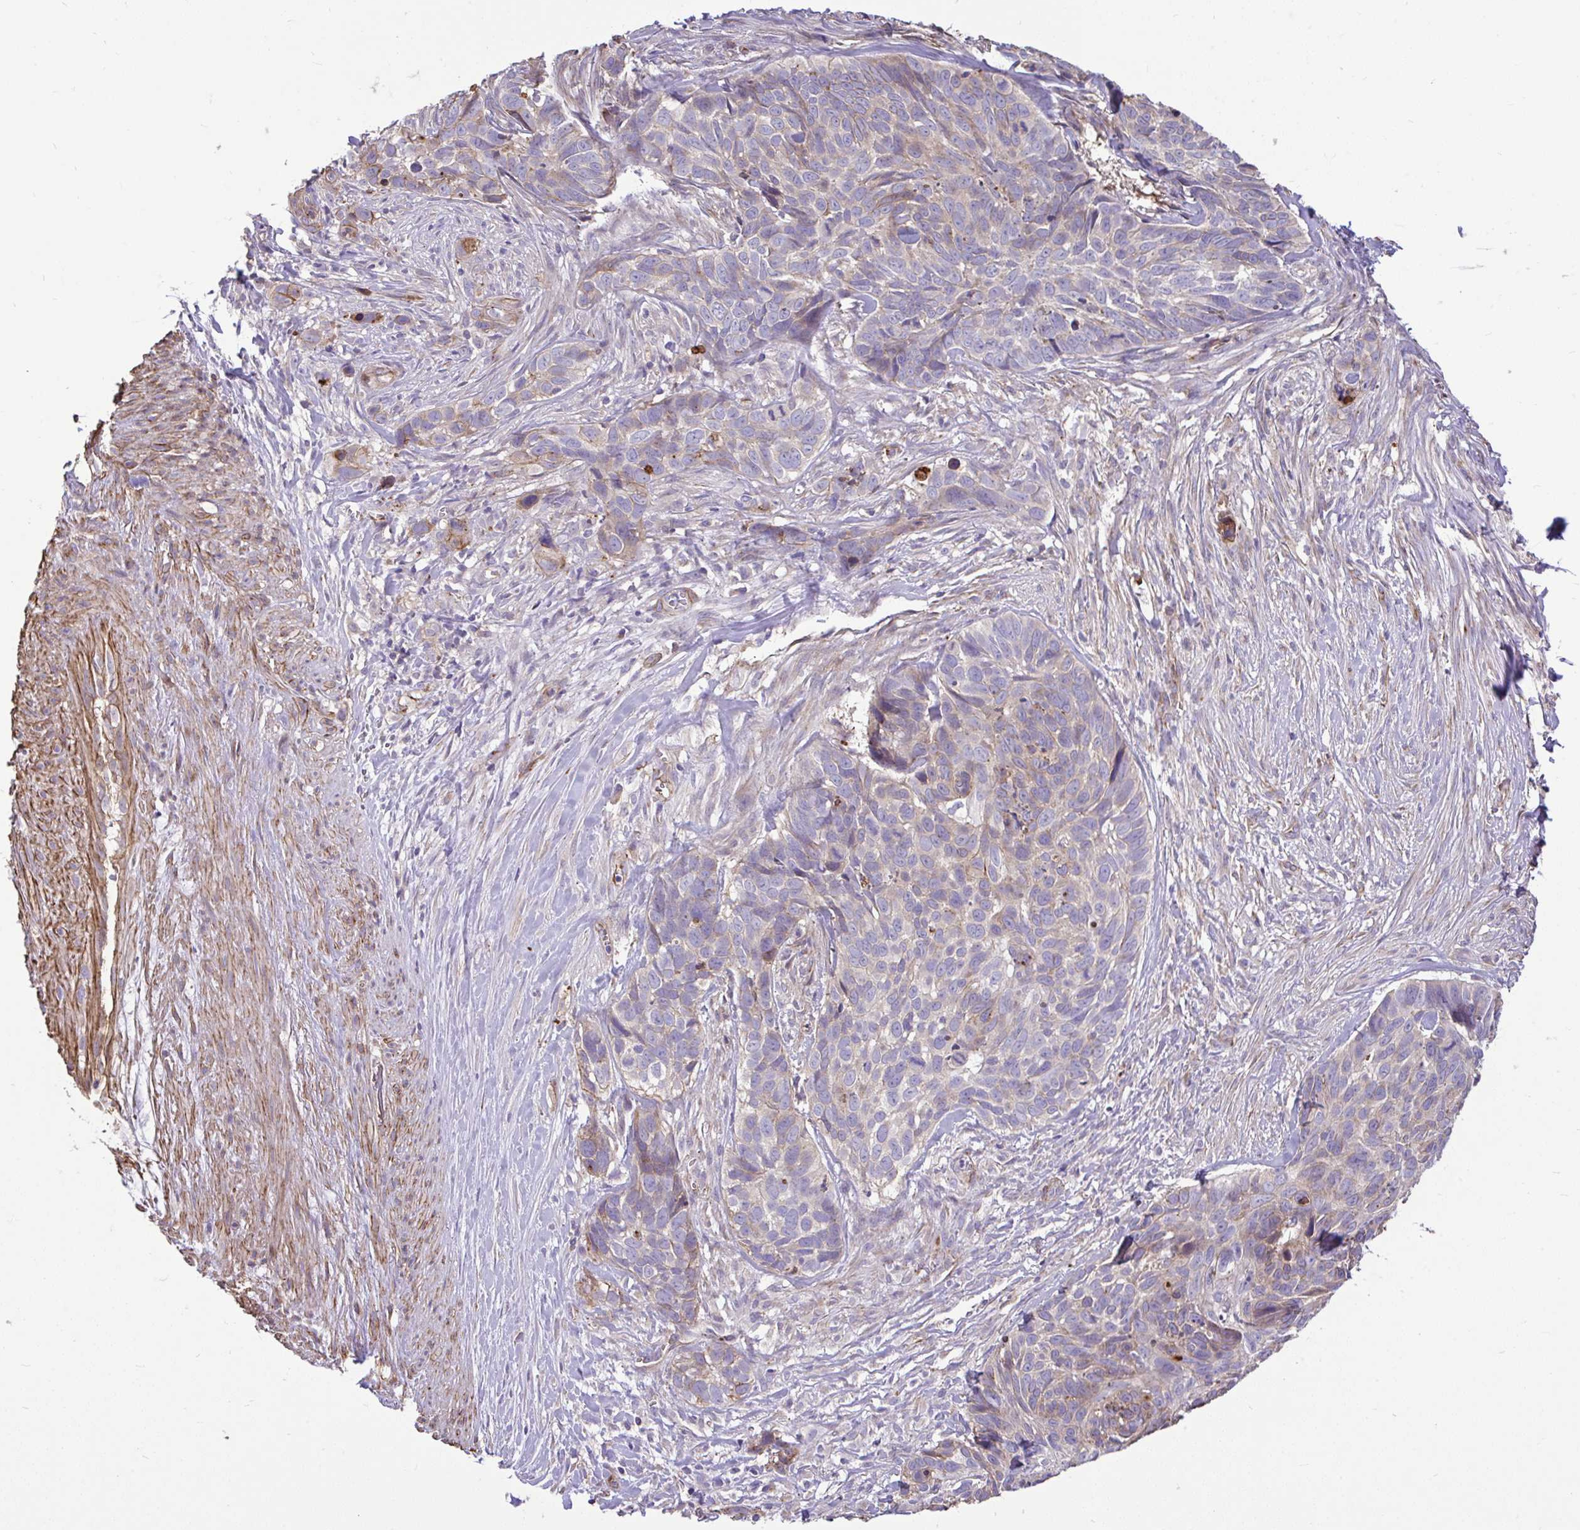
{"staining": {"intensity": "weak", "quantity": "<25%", "location": "cytoplasmic/membranous"}, "tissue": "skin cancer", "cell_type": "Tumor cells", "image_type": "cancer", "snomed": [{"axis": "morphology", "description": "Basal cell carcinoma"}, {"axis": "topography", "description": "Skin"}], "caption": "Immunohistochemical staining of skin cancer demonstrates no significant positivity in tumor cells. The staining was performed using DAB (3,3'-diaminobenzidine) to visualize the protein expression in brown, while the nuclei were stained in blue with hematoxylin (Magnification: 20x).", "gene": "PTPRK", "patient": {"sex": "female", "age": 82}}